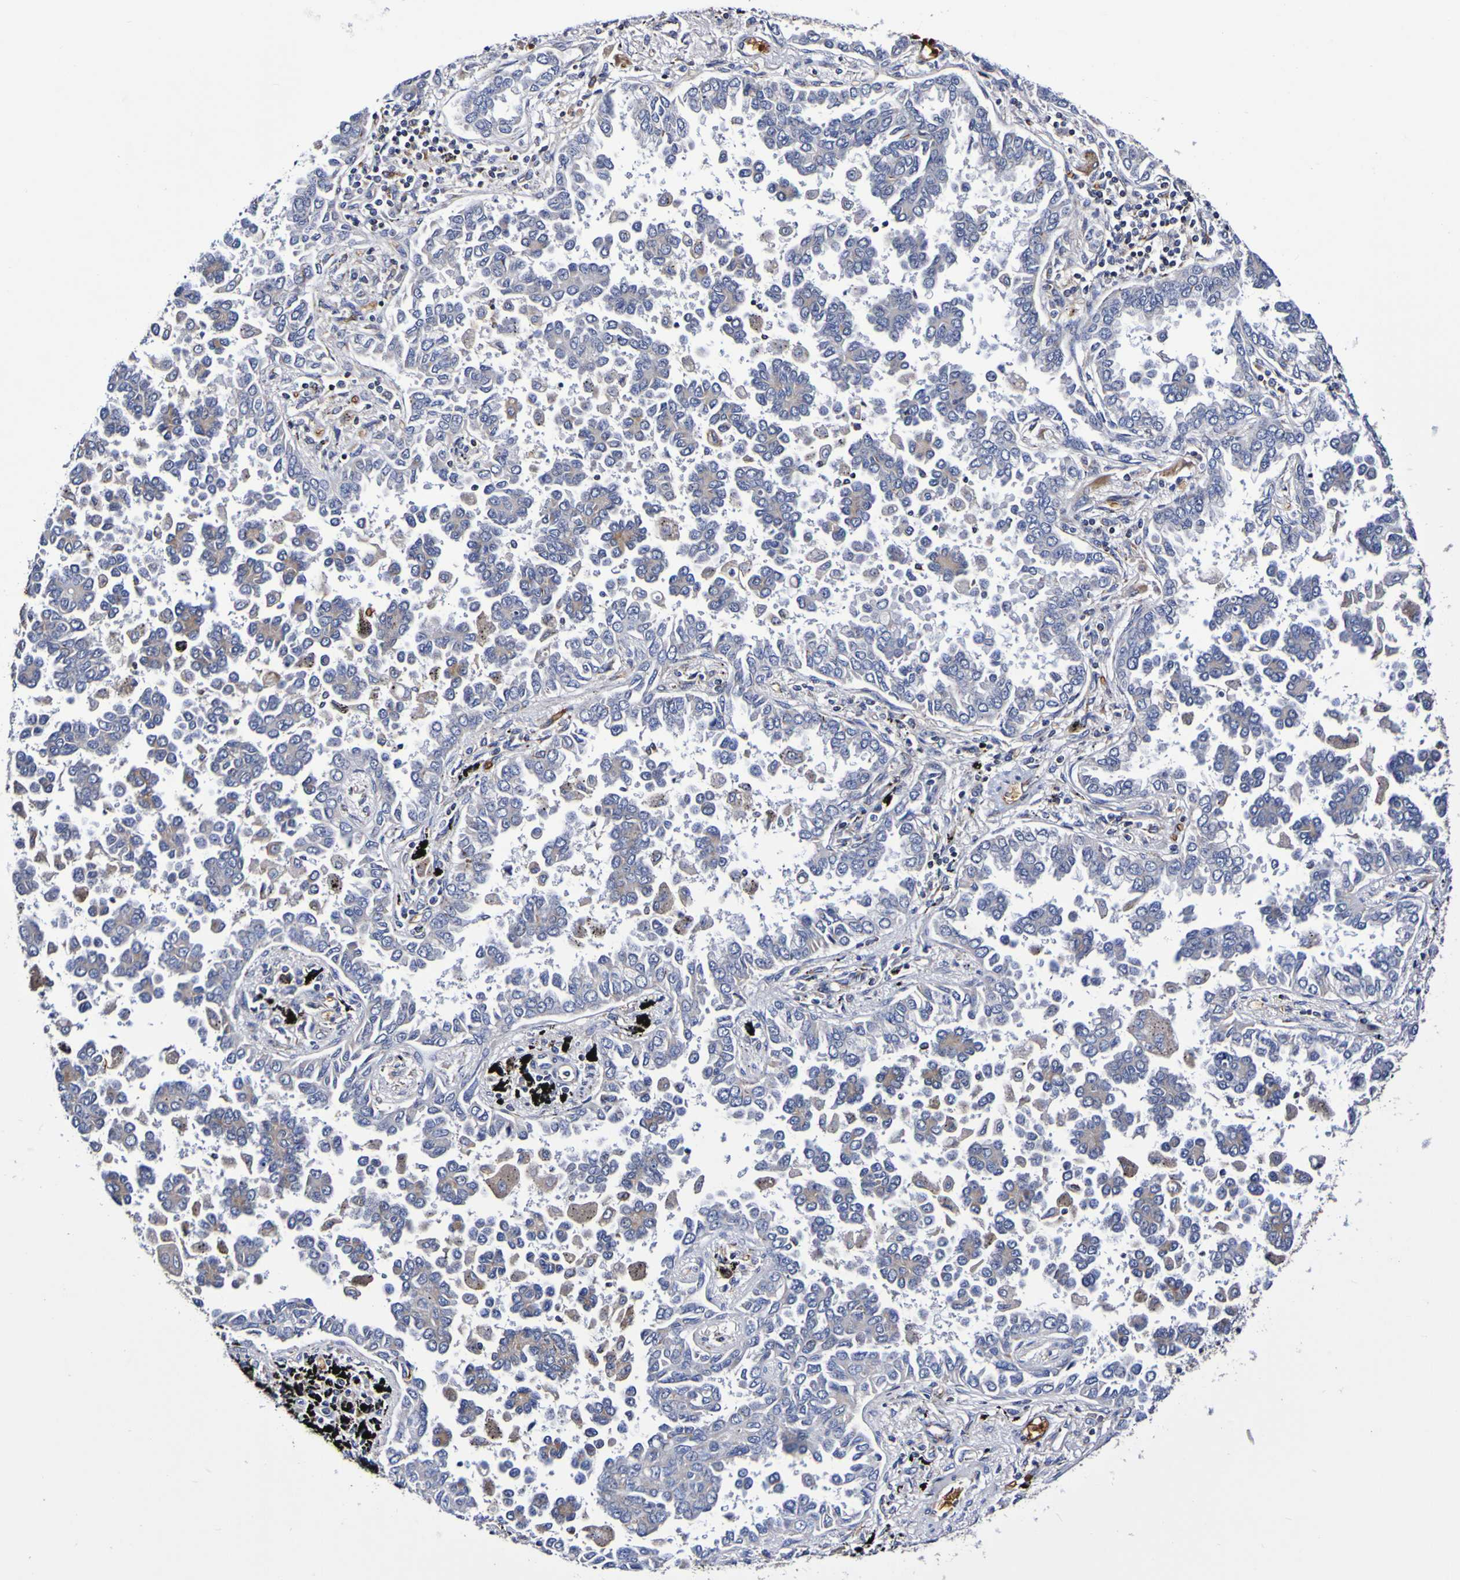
{"staining": {"intensity": "negative", "quantity": "none", "location": "none"}, "tissue": "lung cancer", "cell_type": "Tumor cells", "image_type": "cancer", "snomed": [{"axis": "morphology", "description": "Normal tissue, NOS"}, {"axis": "morphology", "description": "Adenocarcinoma, NOS"}, {"axis": "topography", "description": "Lung"}], "caption": "IHC of human lung cancer exhibits no staining in tumor cells. (Brightfield microscopy of DAB (3,3'-diaminobenzidine) IHC at high magnification).", "gene": "WNT4", "patient": {"sex": "male", "age": 59}}